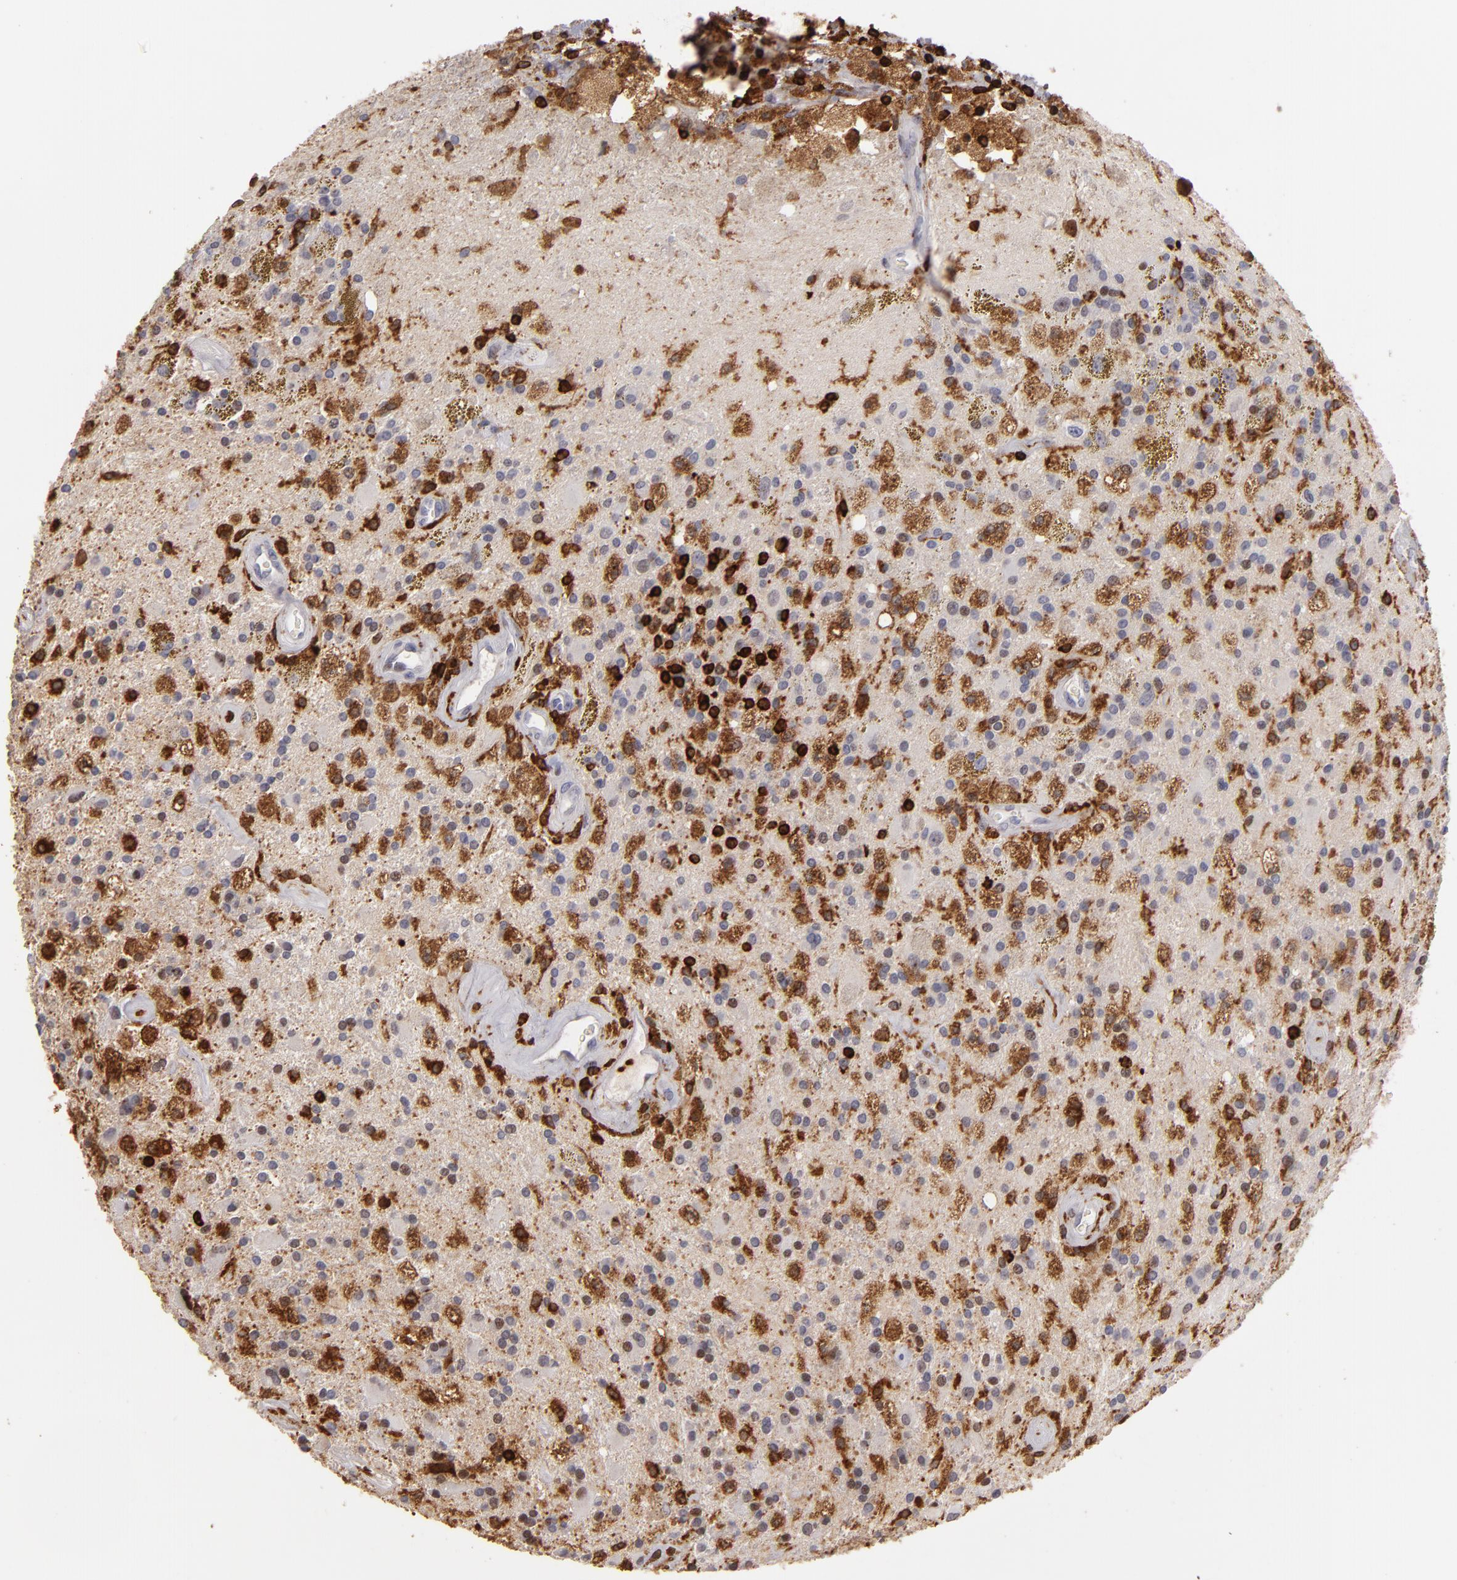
{"staining": {"intensity": "negative", "quantity": "none", "location": "none"}, "tissue": "glioma", "cell_type": "Tumor cells", "image_type": "cancer", "snomed": [{"axis": "morphology", "description": "Glioma, malignant, Low grade"}, {"axis": "topography", "description": "Brain"}], "caption": "There is no significant expression in tumor cells of glioma. Nuclei are stained in blue.", "gene": "WAS", "patient": {"sex": "male", "age": 58}}